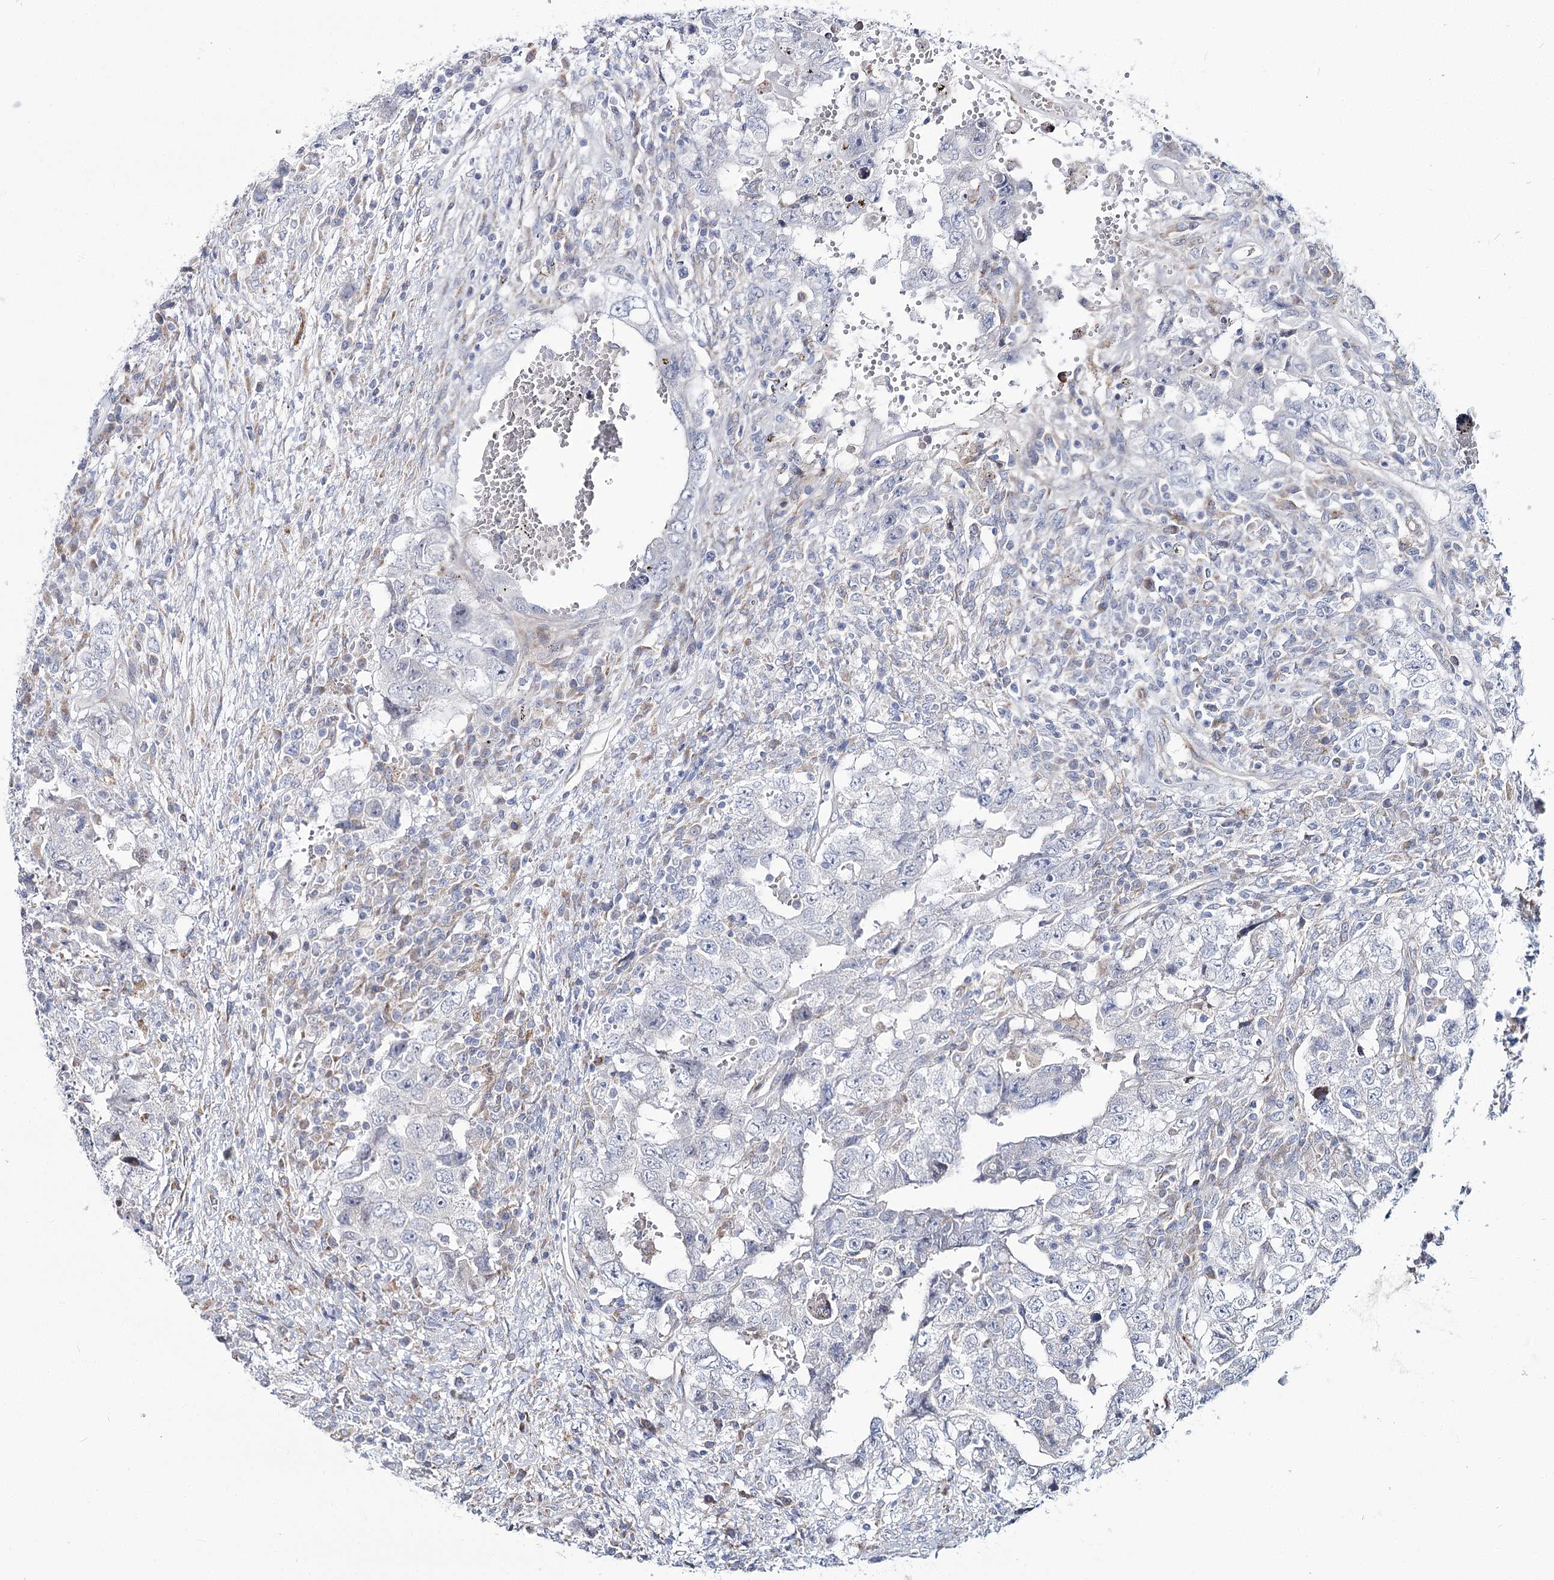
{"staining": {"intensity": "negative", "quantity": "none", "location": "none"}, "tissue": "testis cancer", "cell_type": "Tumor cells", "image_type": "cancer", "snomed": [{"axis": "morphology", "description": "Carcinoma, Embryonal, NOS"}, {"axis": "topography", "description": "Testis"}], "caption": "Tumor cells show no significant protein expression in embryonal carcinoma (testis).", "gene": "CPLANE1", "patient": {"sex": "male", "age": 26}}